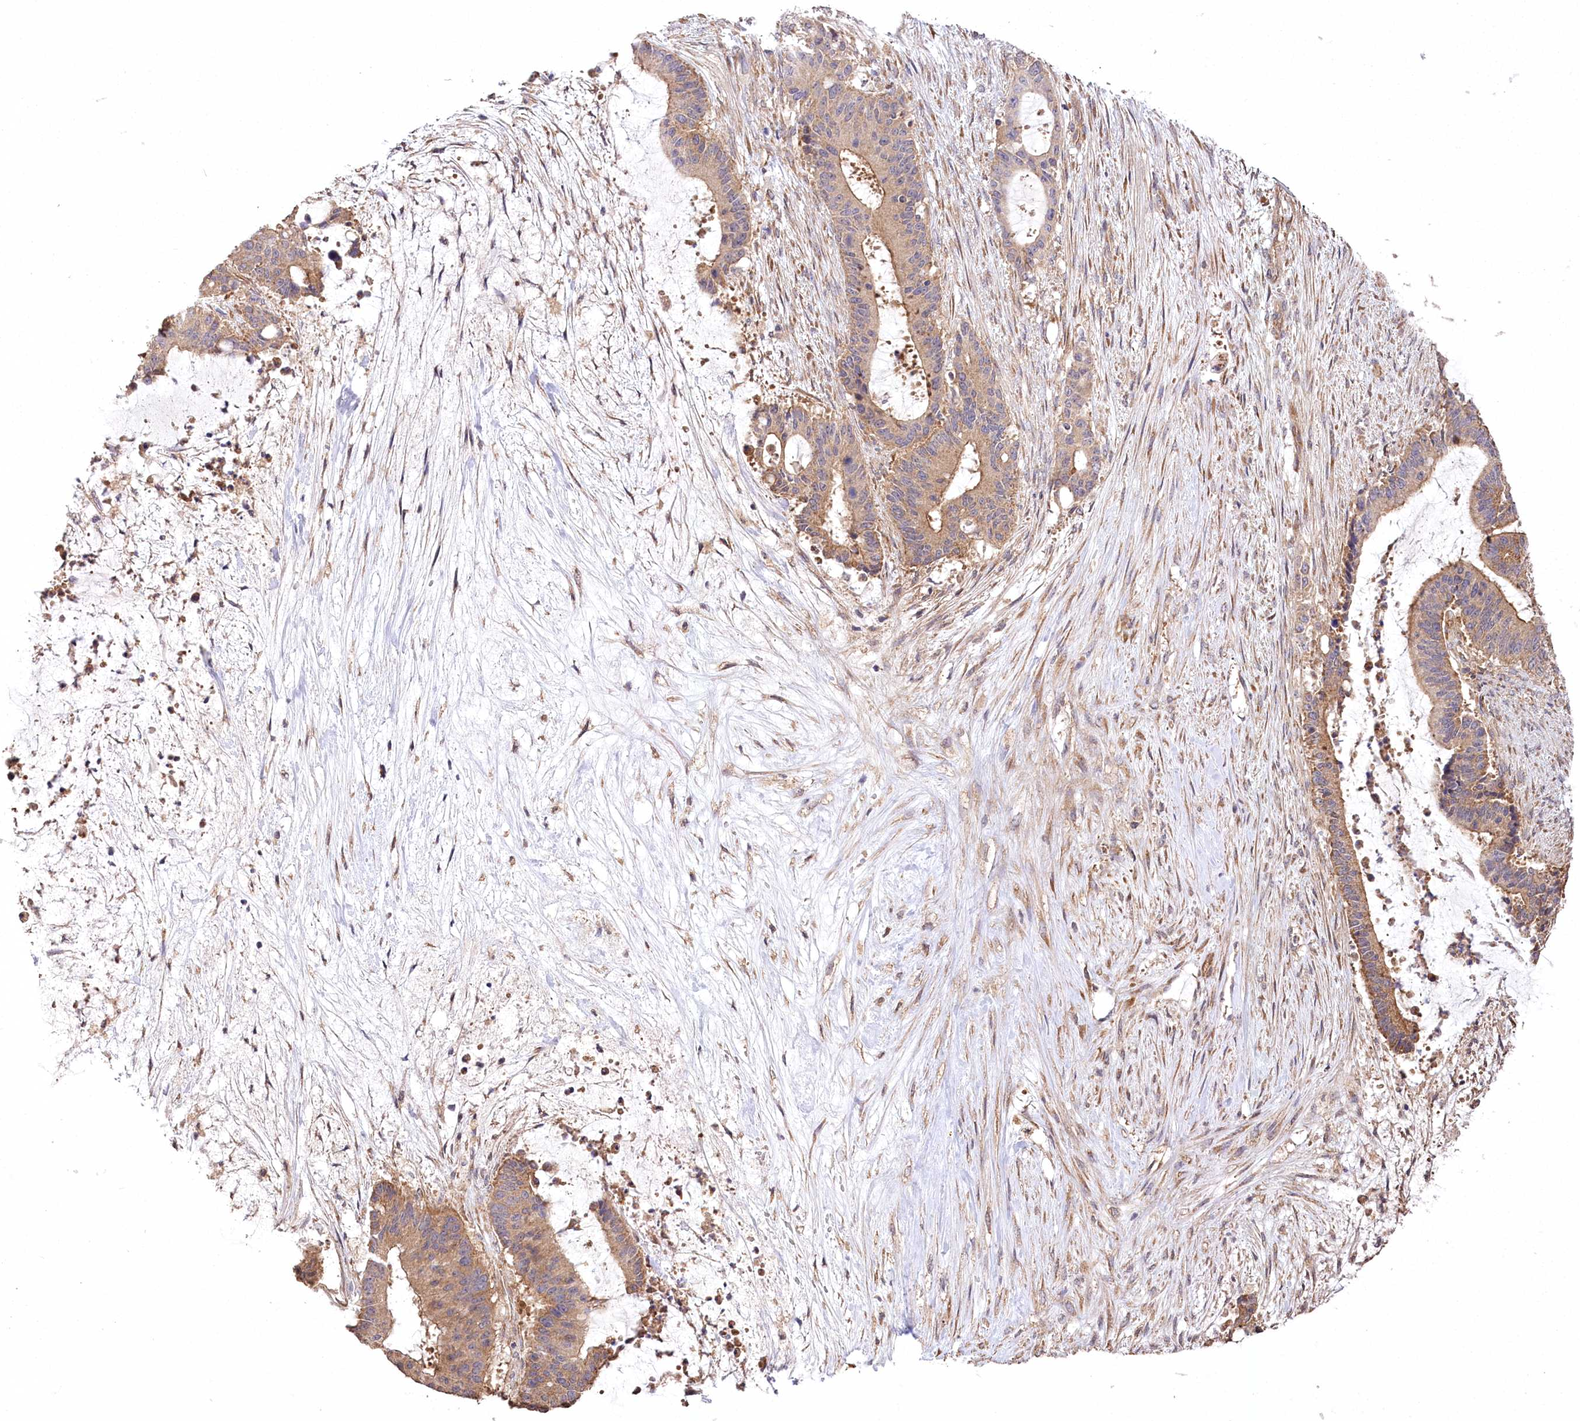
{"staining": {"intensity": "moderate", "quantity": ">75%", "location": "cytoplasmic/membranous"}, "tissue": "liver cancer", "cell_type": "Tumor cells", "image_type": "cancer", "snomed": [{"axis": "morphology", "description": "Normal tissue, NOS"}, {"axis": "morphology", "description": "Cholangiocarcinoma"}, {"axis": "topography", "description": "Liver"}, {"axis": "topography", "description": "Peripheral nerve tissue"}], "caption": "Immunohistochemical staining of cholangiocarcinoma (liver) demonstrates medium levels of moderate cytoplasmic/membranous expression in about >75% of tumor cells.", "gene": "PRSS53", "patient": {"sex": "female", "age": 73}}